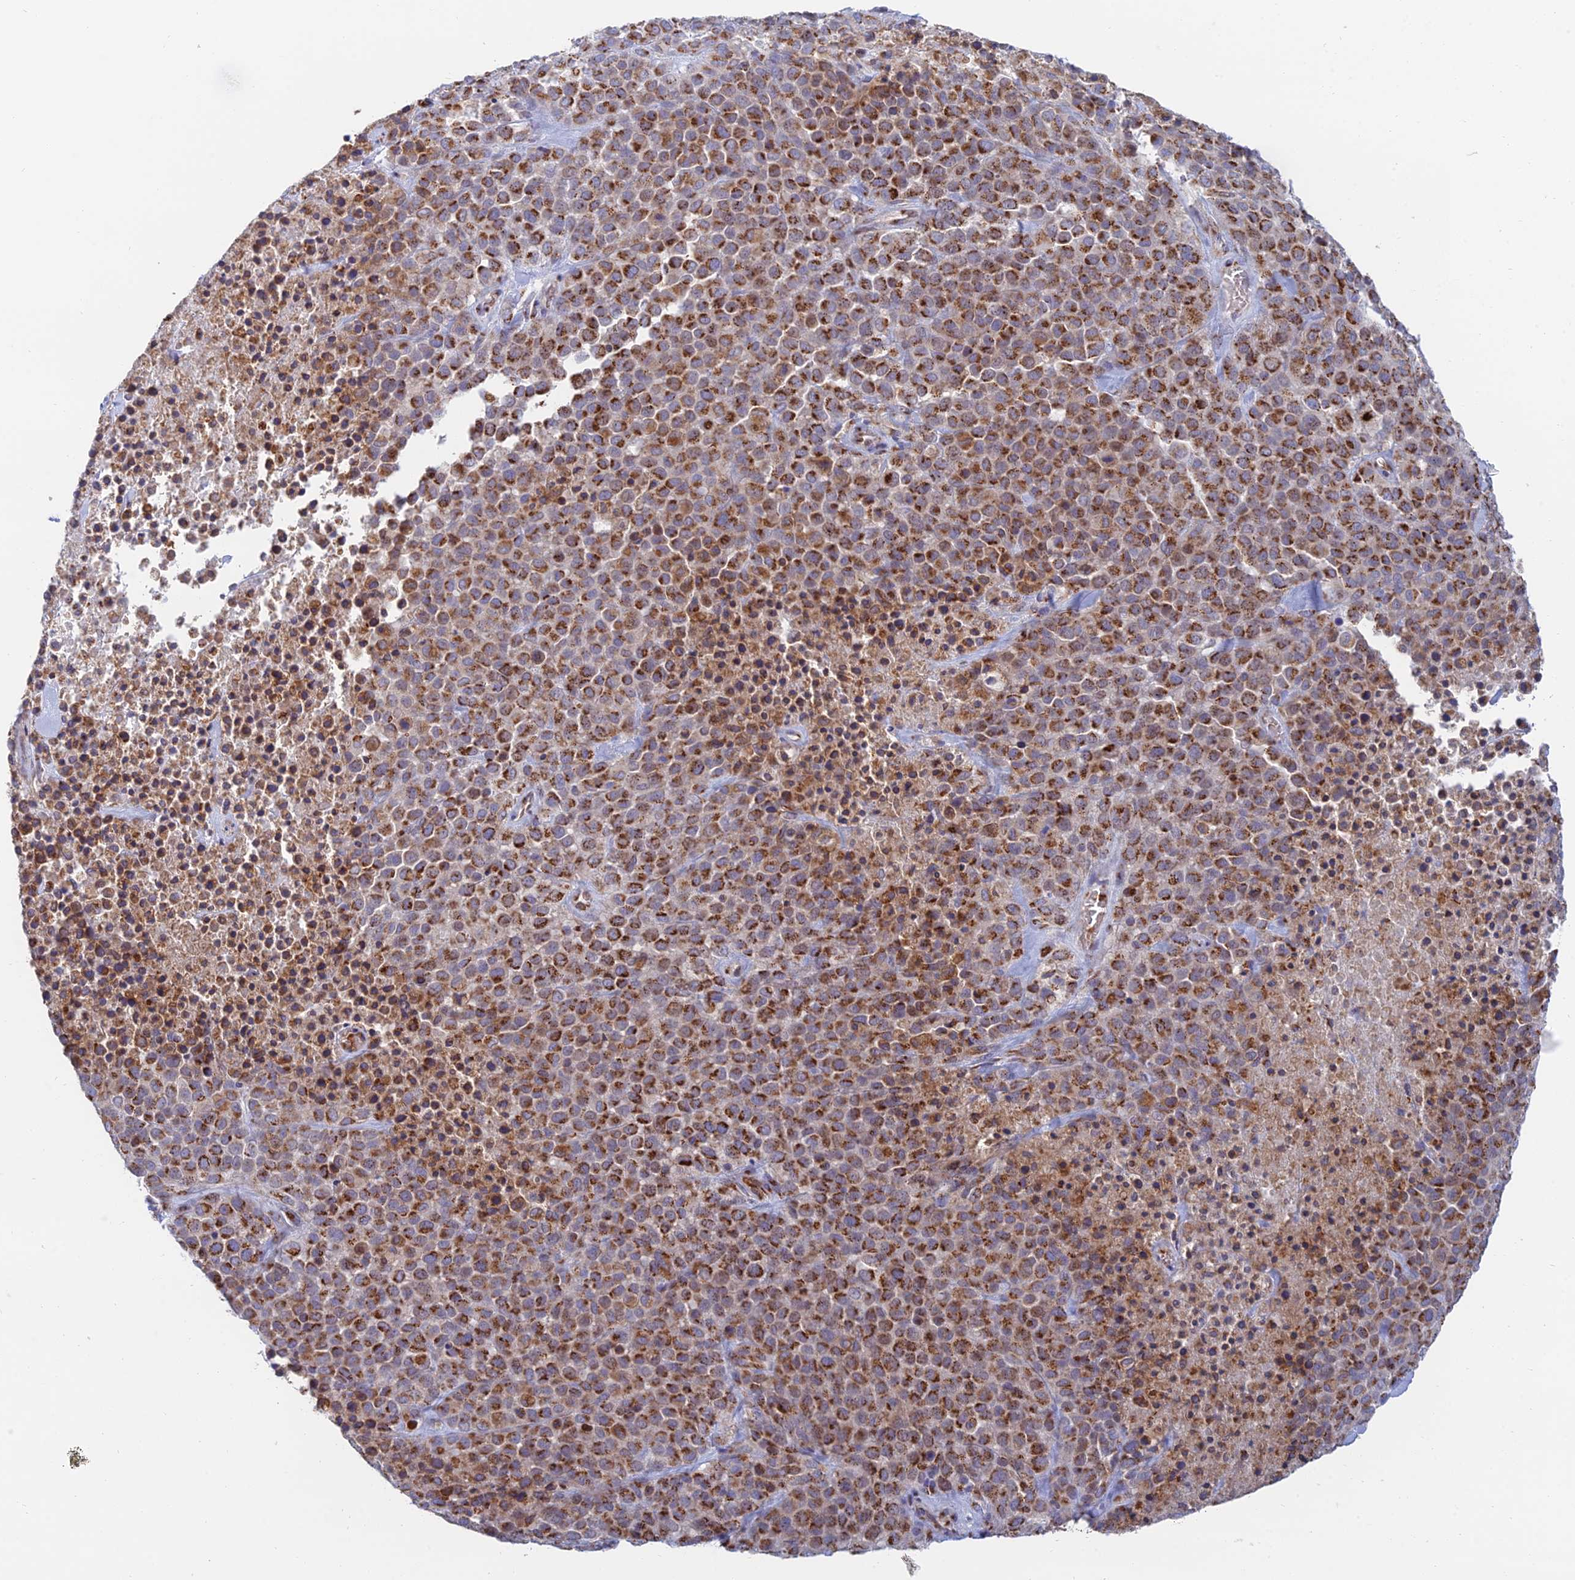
{"staining": {"intensity": "moderate", "quantity": ">75%", "location": "cytoplasmic/membranous"}, "tissue": "melanoma", "cell_type": "Tumor cells", "image_type": "cancer", "snomed": [{"axis": "morphology", "description": "Malignant melanoma, Metastatic site"}, {"axis": "topography", "description": "Skin"}], "caption": "Immunohistochemistry of melanoma reveals medium levels of moderate cytoplasmic/membranous staining in about >75% of tumor cells.", "gene": "HS2ST1", "patient": {"sex": "female", "age": 81}}